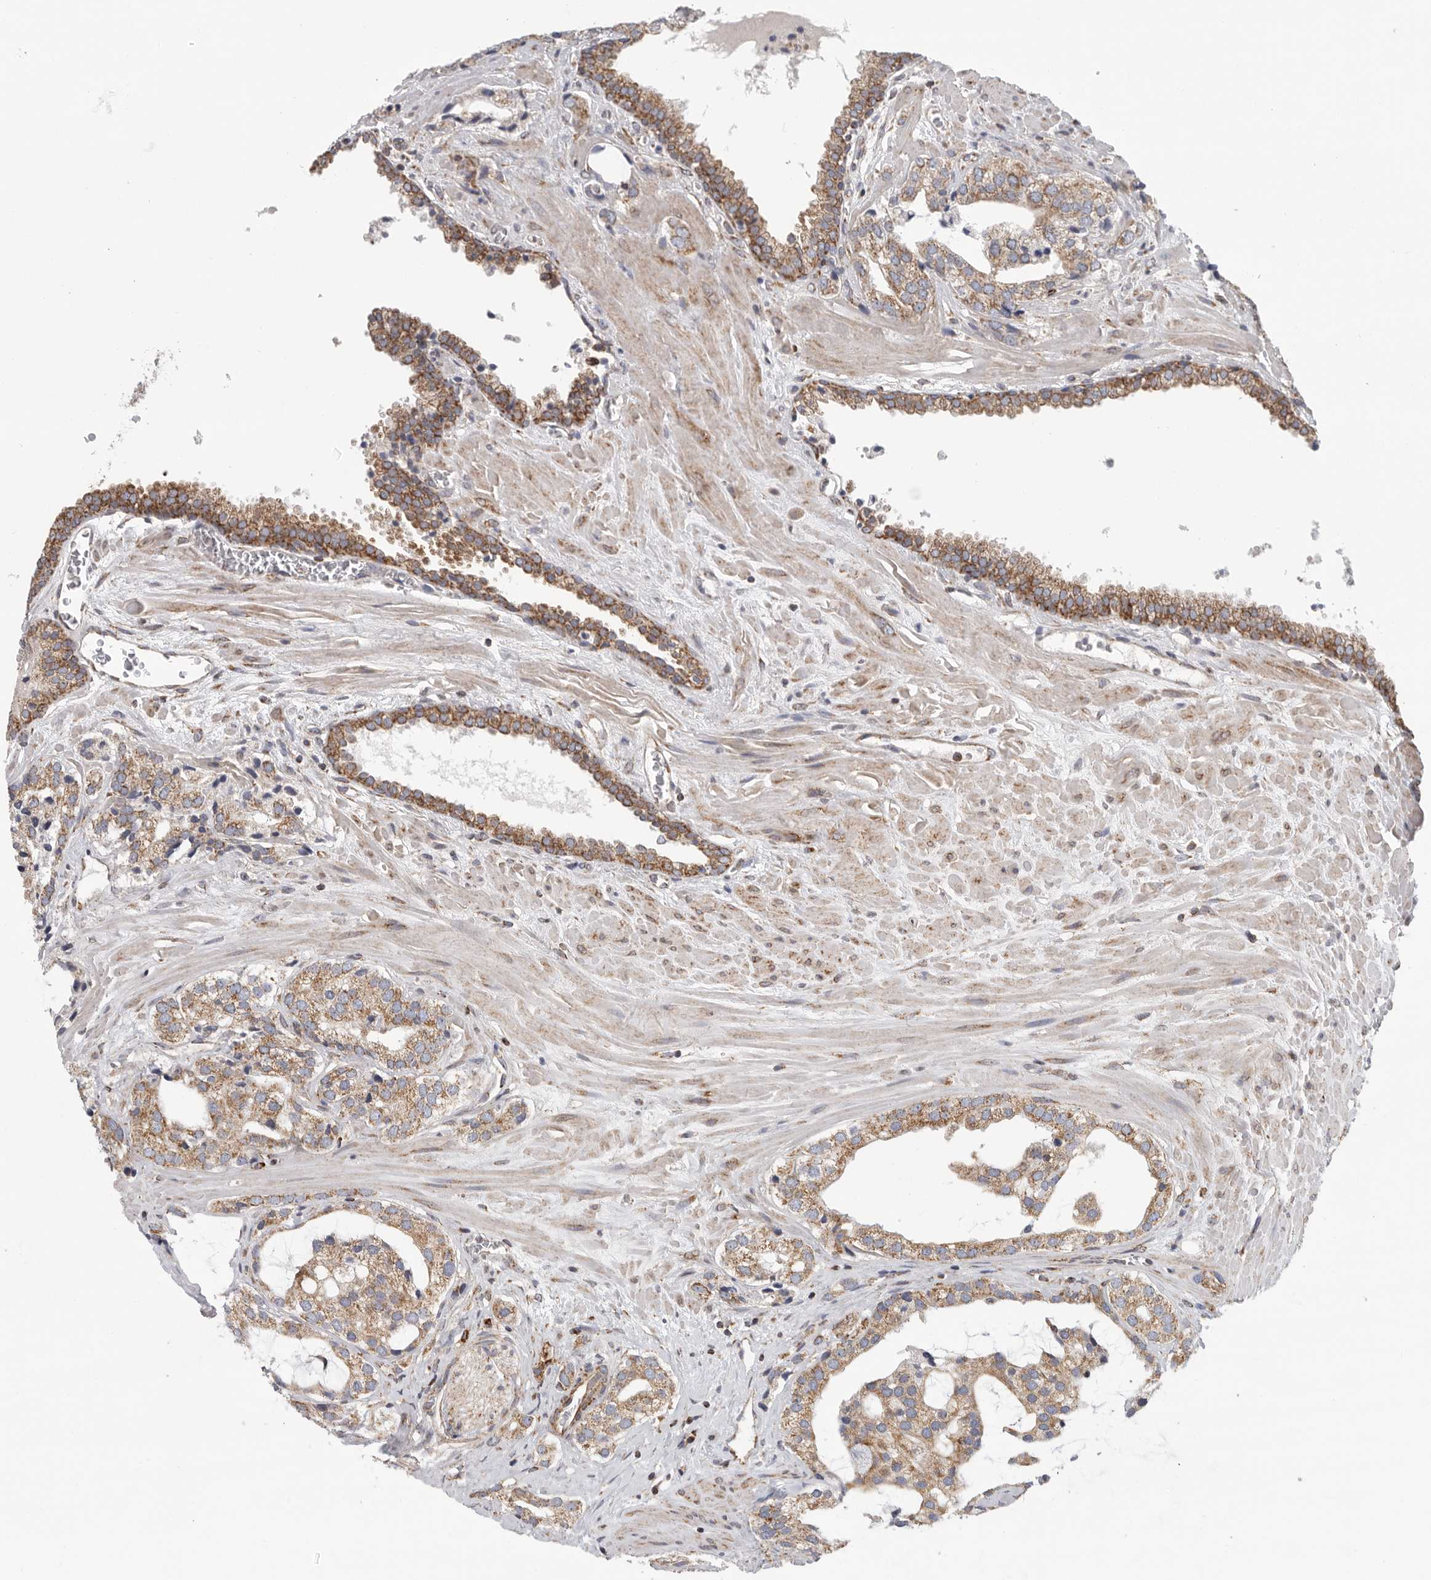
{"staining": {"intensity": "moderate", "quantity": ">75%", "location": "cytoplasmic/membranous"}, "tissue": "prostate cancer", "cell_type": "Tumor cells", "image_type": "cancer", "snomed": [{"axis": "morphology", "description": "Adenocarcinoma, High grade"}, {"axis": "topography", "description": "Prostate"}], "caption": "Brown immunohistochemical staining in high-grade adenocarcinoma (prostate) displays moderate cytoplasmic/membranous positivity in approximately >75% of tumor cells.", "gene": "FKBP8", "patient": {"sex": "male", "age": 66}}